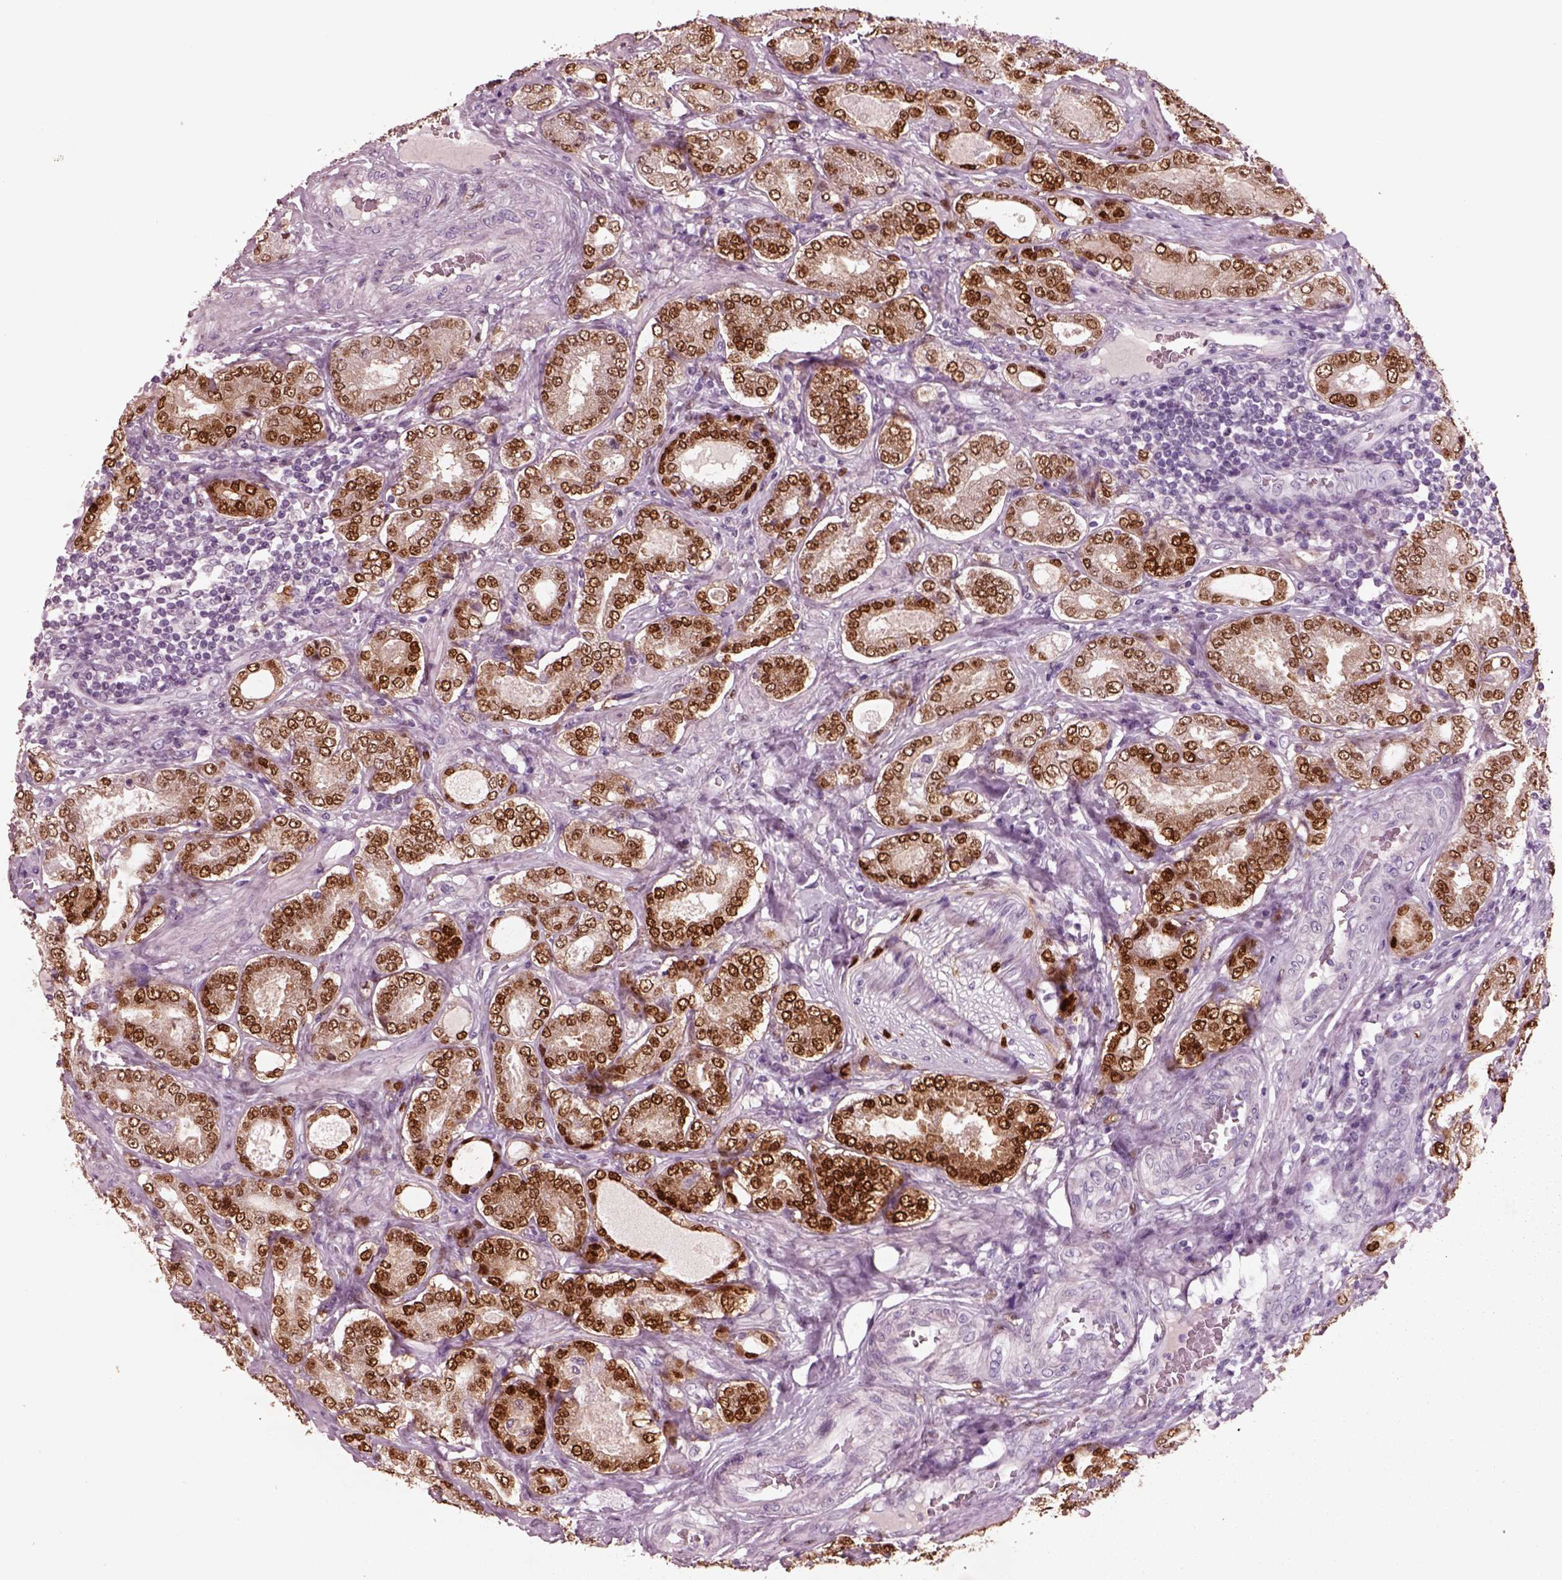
{"staining": {"intensity": "strong", "quantity": ">75%", "location": "nuclear"}, "tissue": "prostate cancer", "cell_type": "Tumor cells", "image_type": "cancer", "snomed": [{"axis": "morphology", "description": "Adenocarcinoma, NOS"}, {"axis": "topography", "description": "Prostate"}], "caption": "Immunohistochemistry of prostate cancer (adenocarcinoma) exhibits high levels of strong nuclear staining in approximately >75% of tumor cells. The staining is performed using DAB (3,3'-diaminobenzidine) brown chromogen to label protein expression. The nuclei are counter-stained blue using hematoxylin.", "gene": "SOX9", "patient": {"sex": "male", "age": 64}}